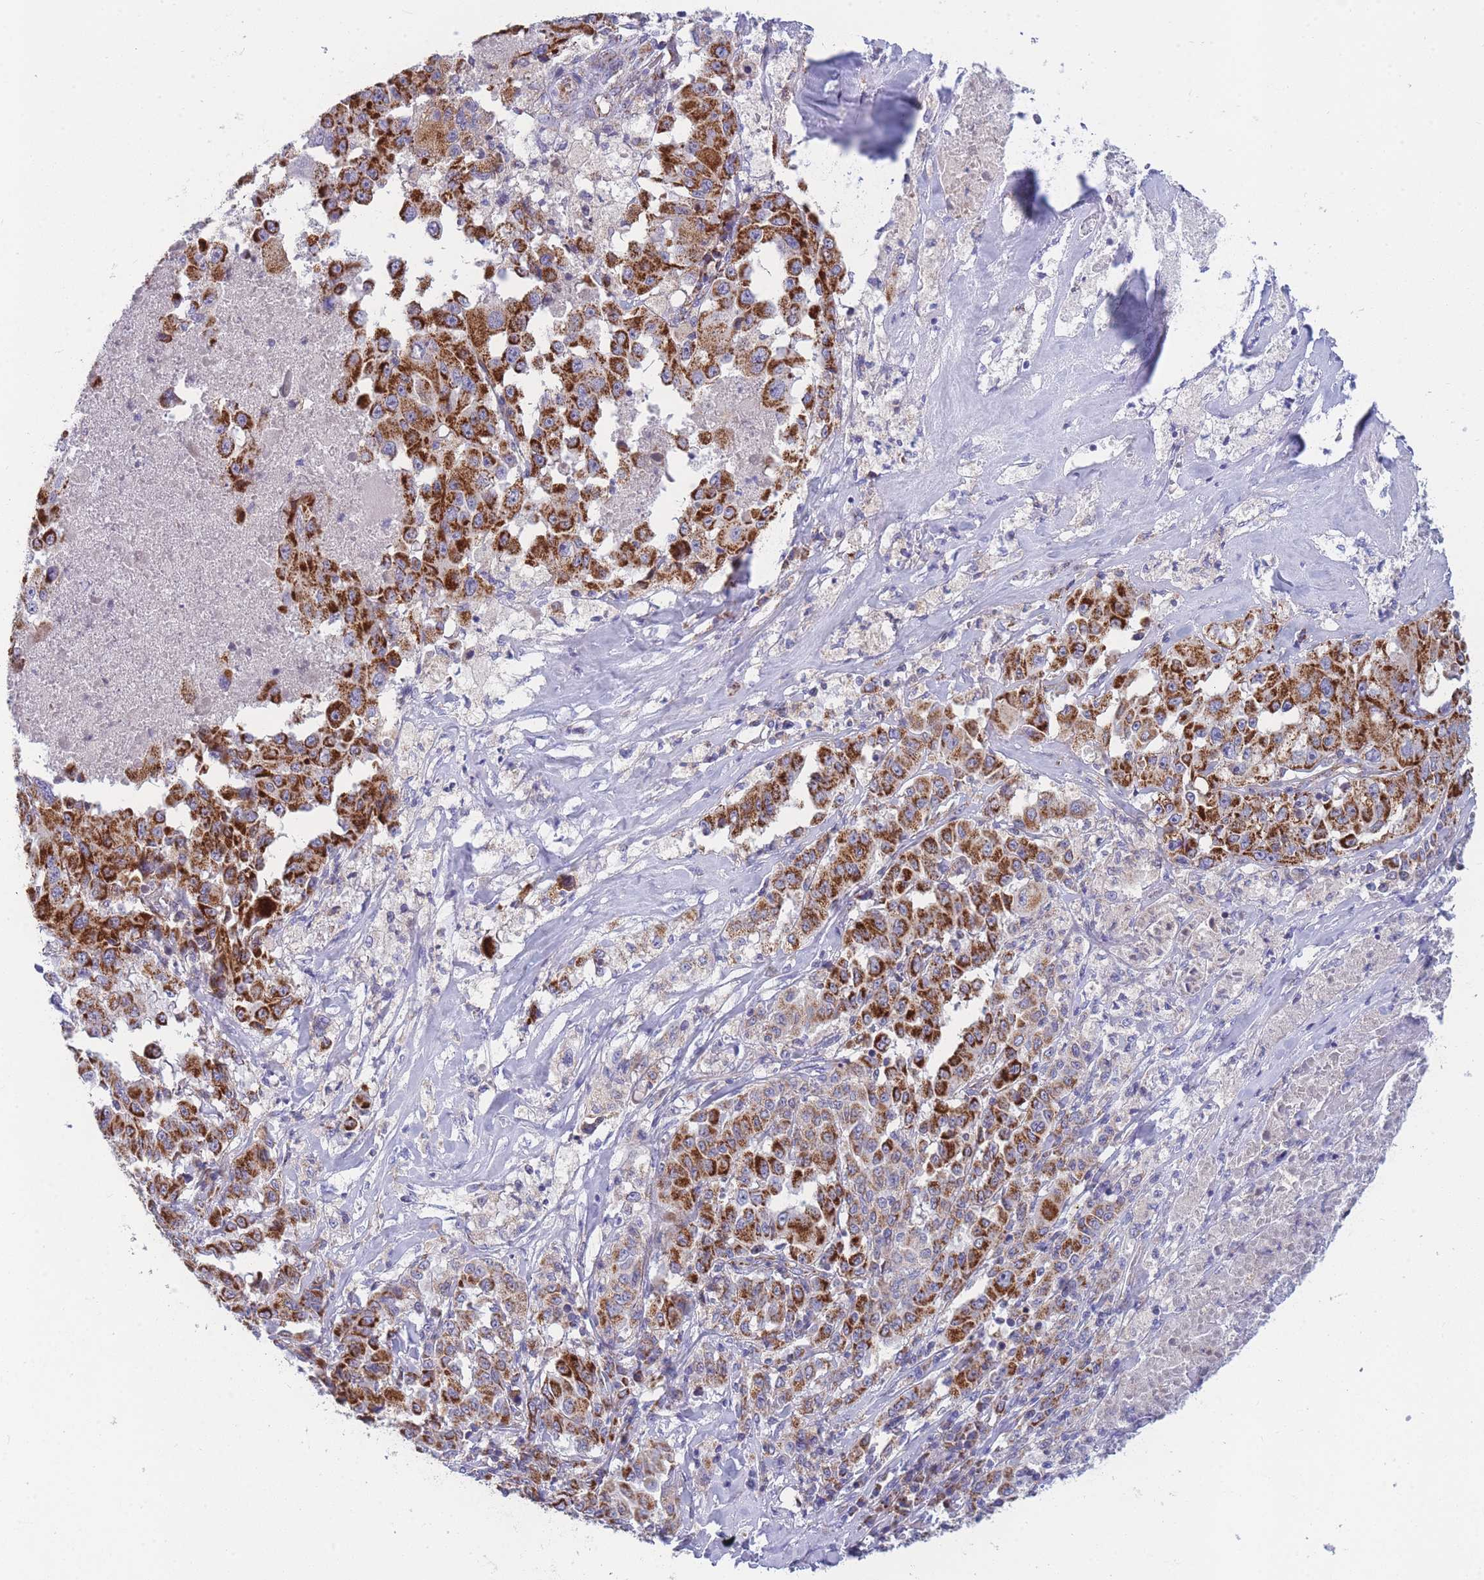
{"staining": {"intensity": "strong", "quantity": ">75%", "location": "cytoplasmic/membranous"}, "tissue": "melanoma", "cell_type": "Tumor cells", "image_type": "cancer", "snomed": [{"axis": "morphology", "description": "Malignant melanoma, Metastatic site"}, {"axis": "topography", "description": "Lymph node"}], "caption": "Strong cytoplasmic/membranous positivity is seen in about >75% of tumor cells in malignant melanoma (metastatic site). Using DAB (brown) and hematoxylin (blue) stains, captured at high magnification using brightfield microscopy.", "gene": "MRPS11", "patient": {"sex": "male", "age": 62}}